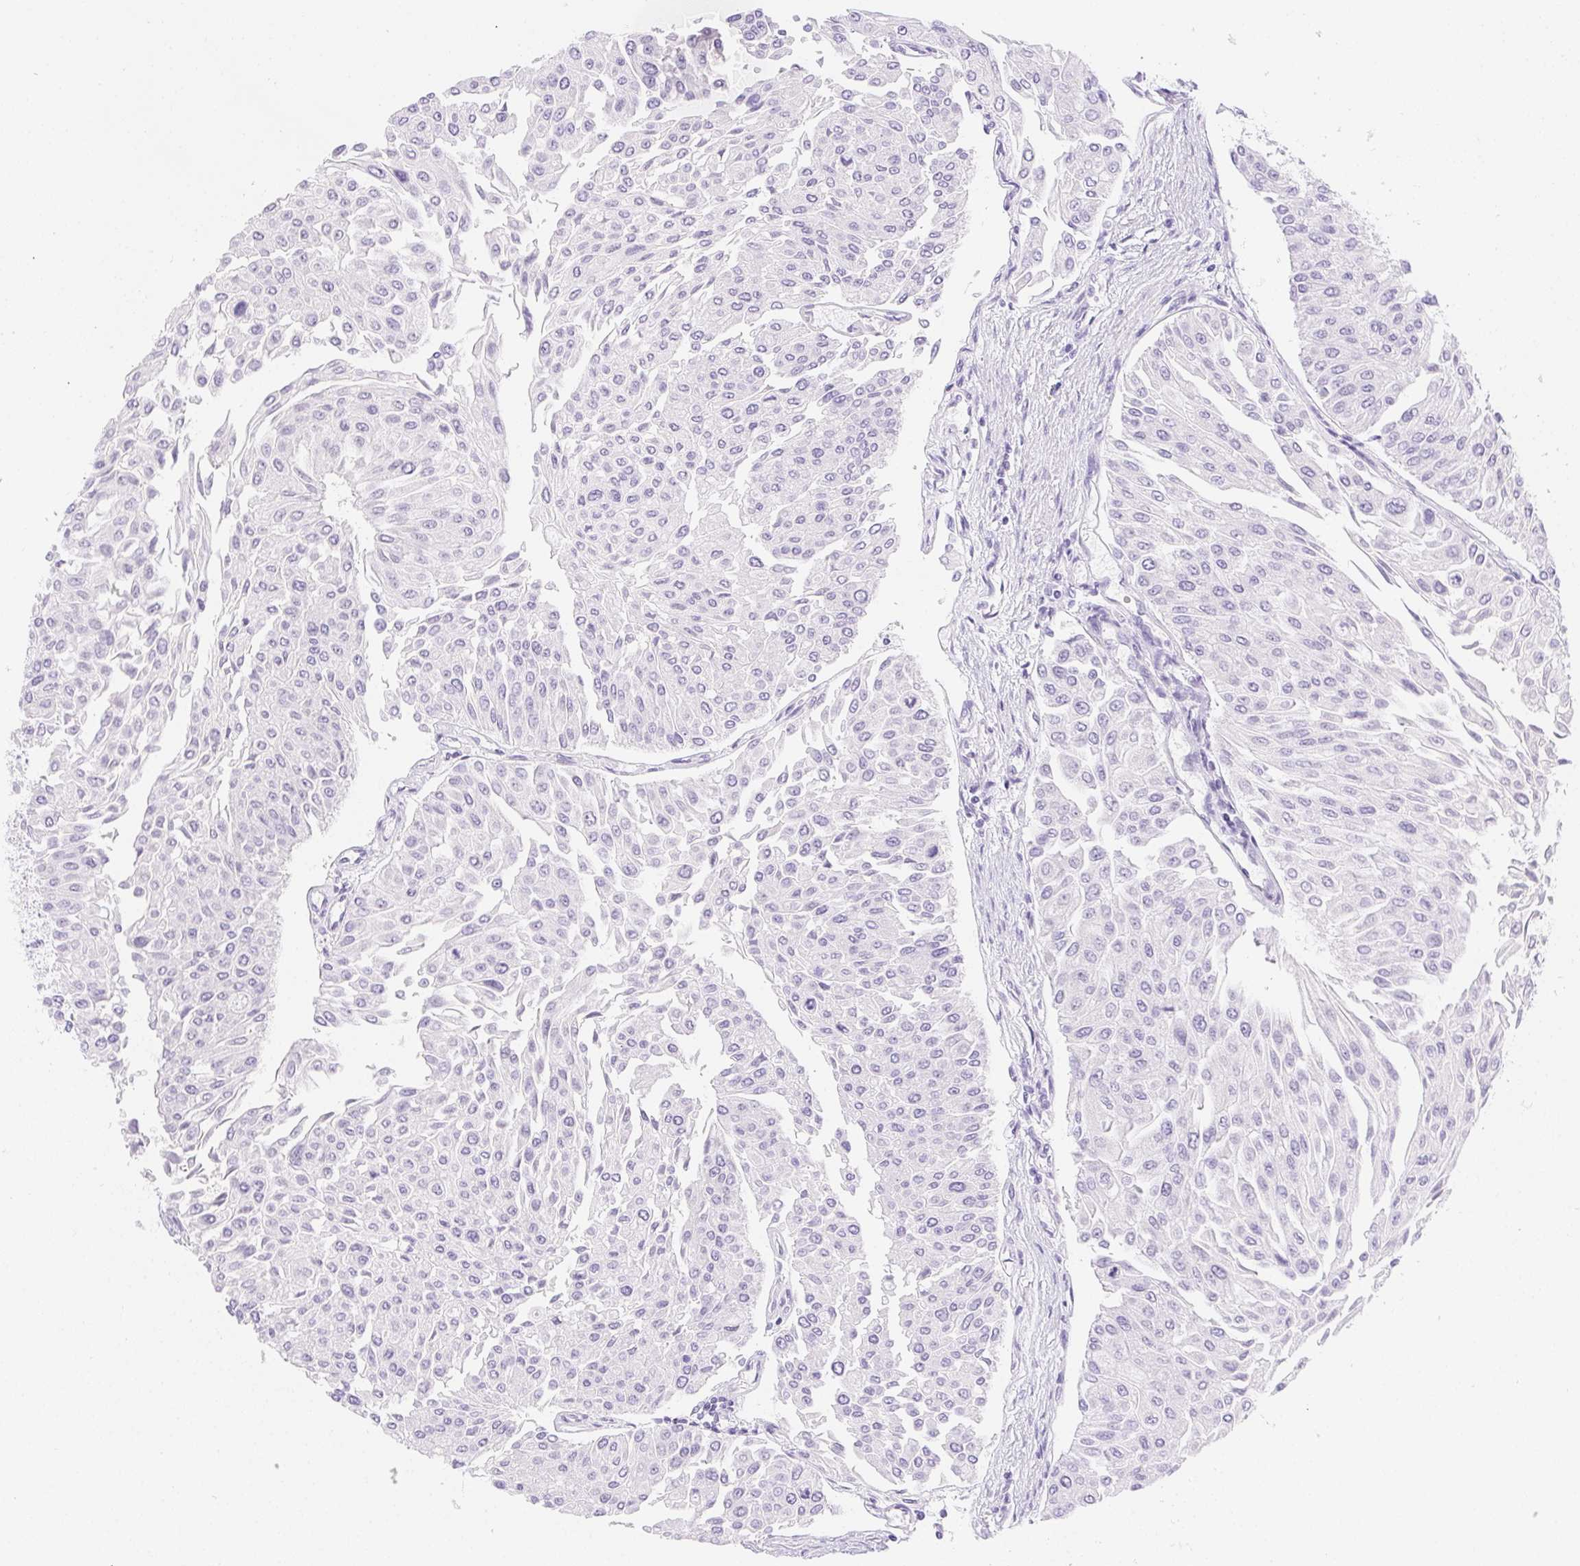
{"staining": {"intensity": "negative", "quantity": "none", "location": "none"}, "tissue": "urothelial cancer", "cell_type": "Tumor cells", "image_type": "cancer", "snomed": [{"axis": "morphology", "description": "Urothelial carcinoma, NOS"}, {"axis": "topography", "description": "Urinary bladder"}], "caption": "IHC histopathology image of neoplastic tissue: transitional cell carcinoma stained with DAB exhibits no significant protein expression in tumor cells. (DAB immunohistochemistry (IHC) with hematoxylin counter stain).", "gene": "PNLIP", "patient": {"sex": "male", "age": 67}}